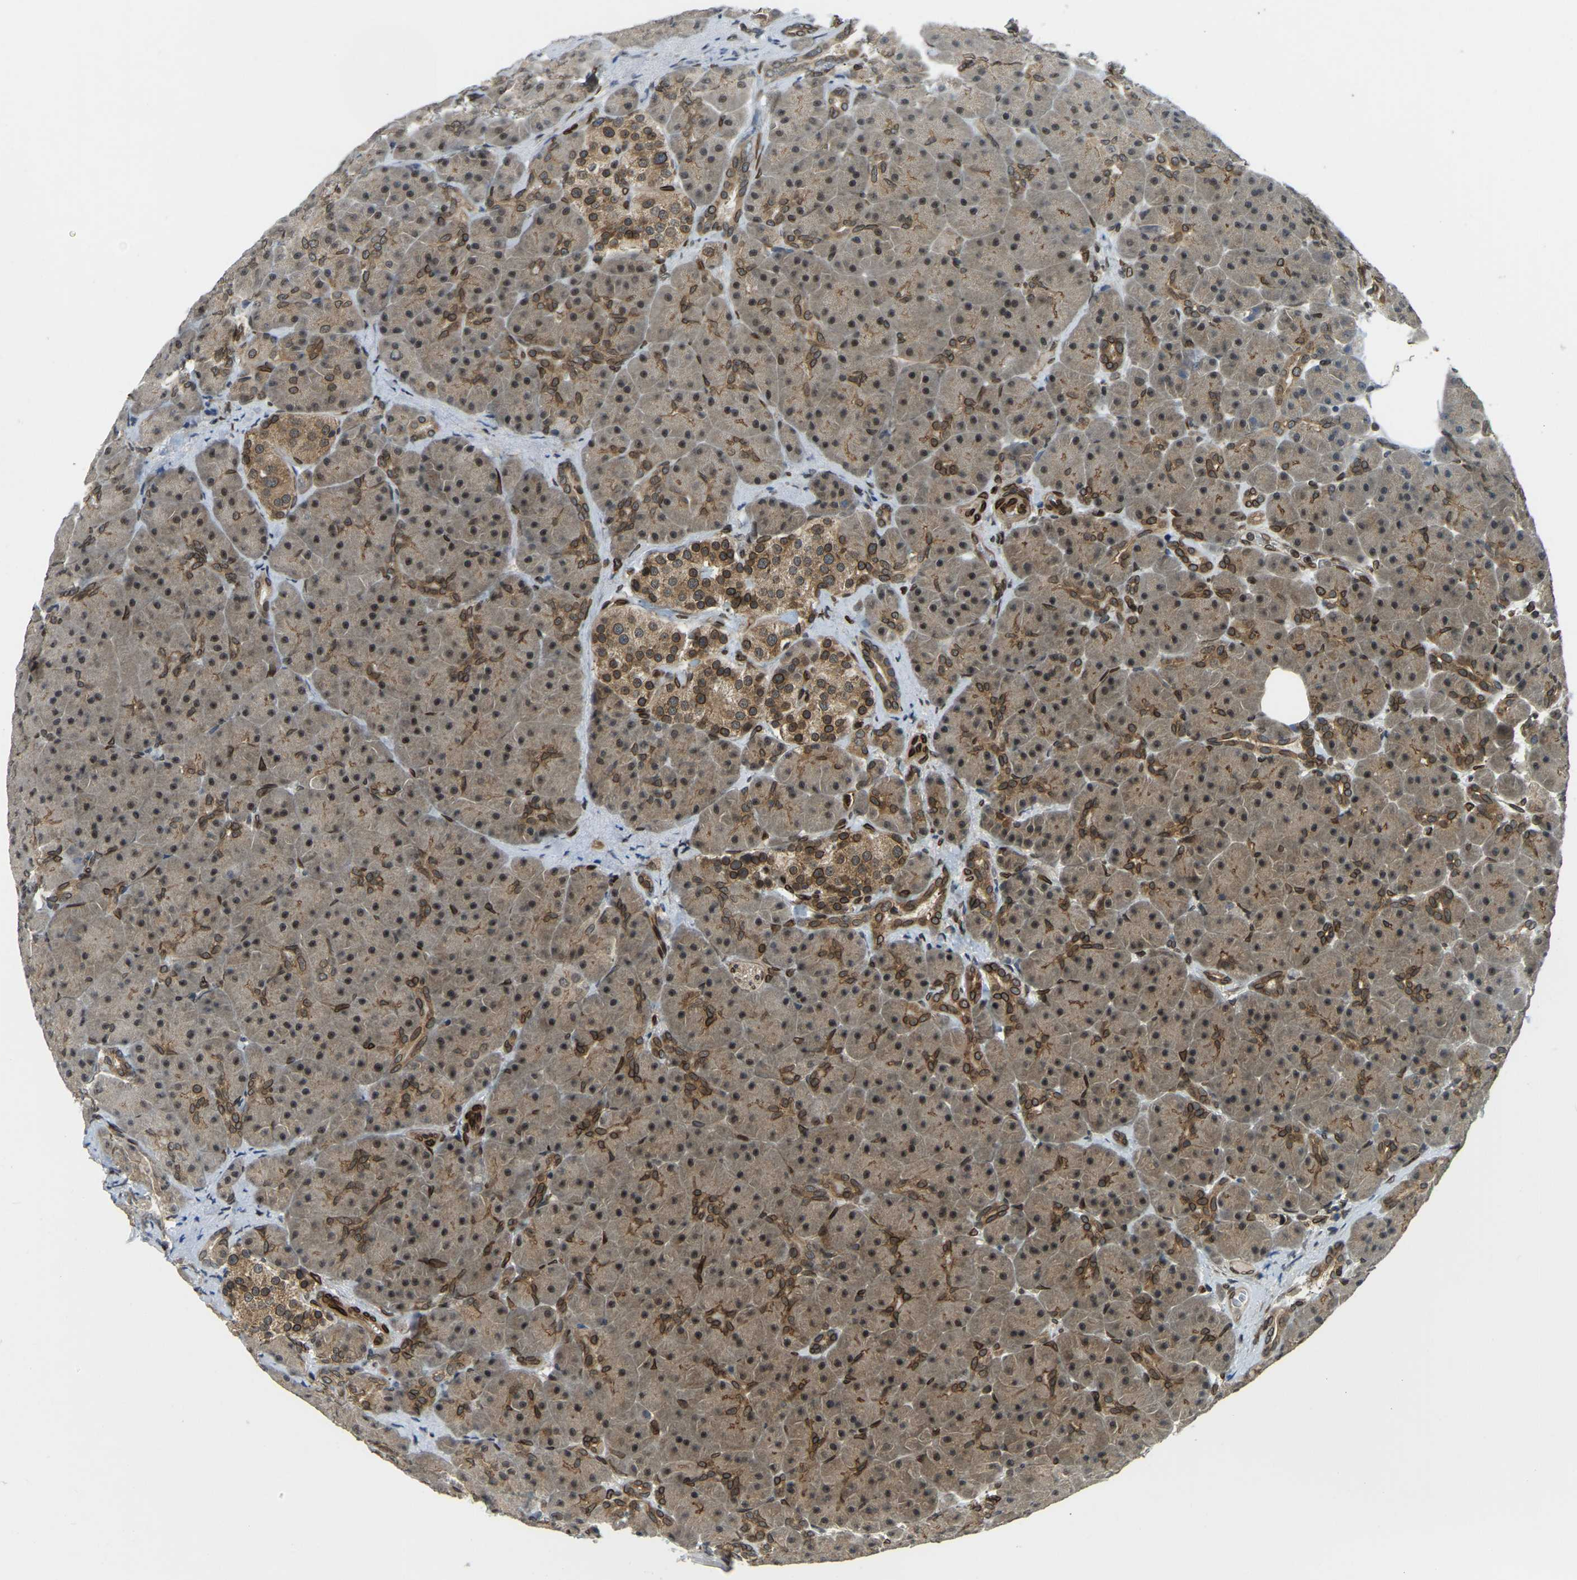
{"staining": {"intensity": "moderate", "quantity": "25%-75%", "location": "cytoplasmic/membranous,nuclear"}, "tissue": "pancreas", "cell_type": "Exocrine glandular cells", "image_type": "normal", "snomed": [{"axis": "morphology", "description": "Normal tissue, NOS"}, {"axis": "topography", "description": "Pancreas"}], "caption": "An IHC photomicrograph of normal tissue is shown. Protein staining in brown shows moderate cytoplasmic/membranous,nuclear positivity in pancreas within exocrine glandular cells. (IHC, brightfield microscopy, high magnification).", "gene": "SYNE1", "patient": {"sex": "male", "age": 66}}